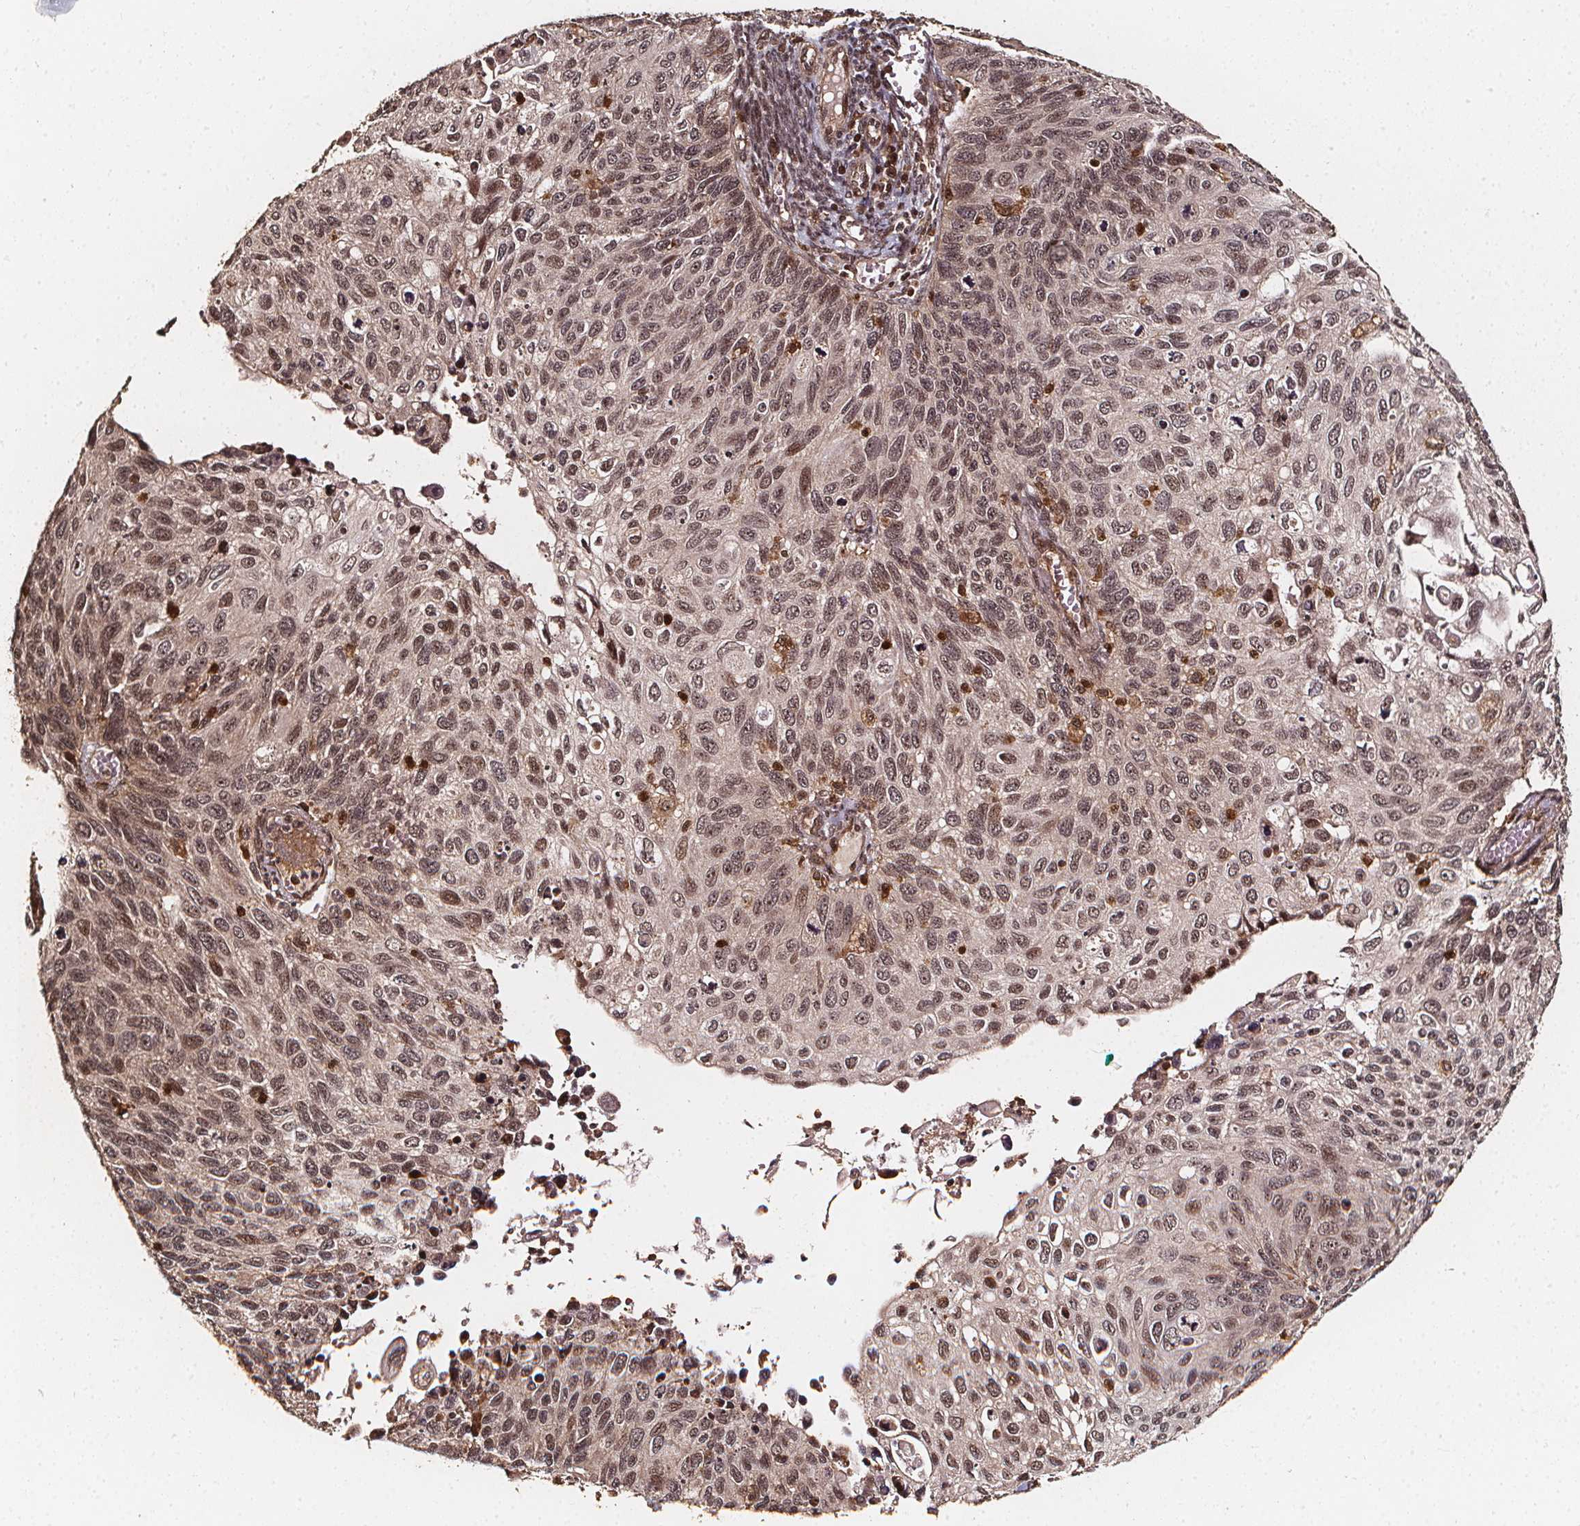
{"staining": {"intensity": "weak", "quantity": "25%-75%", "location": "nuclear"}, "tissue": "cervical cancer", "cell_type": "Tumor cells", "image_type": "cancer", "snomed": [{"axis": "morphology", "description": "Squamous cell carcinoma, NOS"}, {"axis": "topography", "description": "Cervix"}], "caption": "Cervical cancer (squamous cell carcinoma) stained for a protein (brown) exhibits weak nuclear positive staining in about 25%-75% of tumor cells.", "gene": "EXOSC9", "patient": {"sex": "female", "age": 70}}